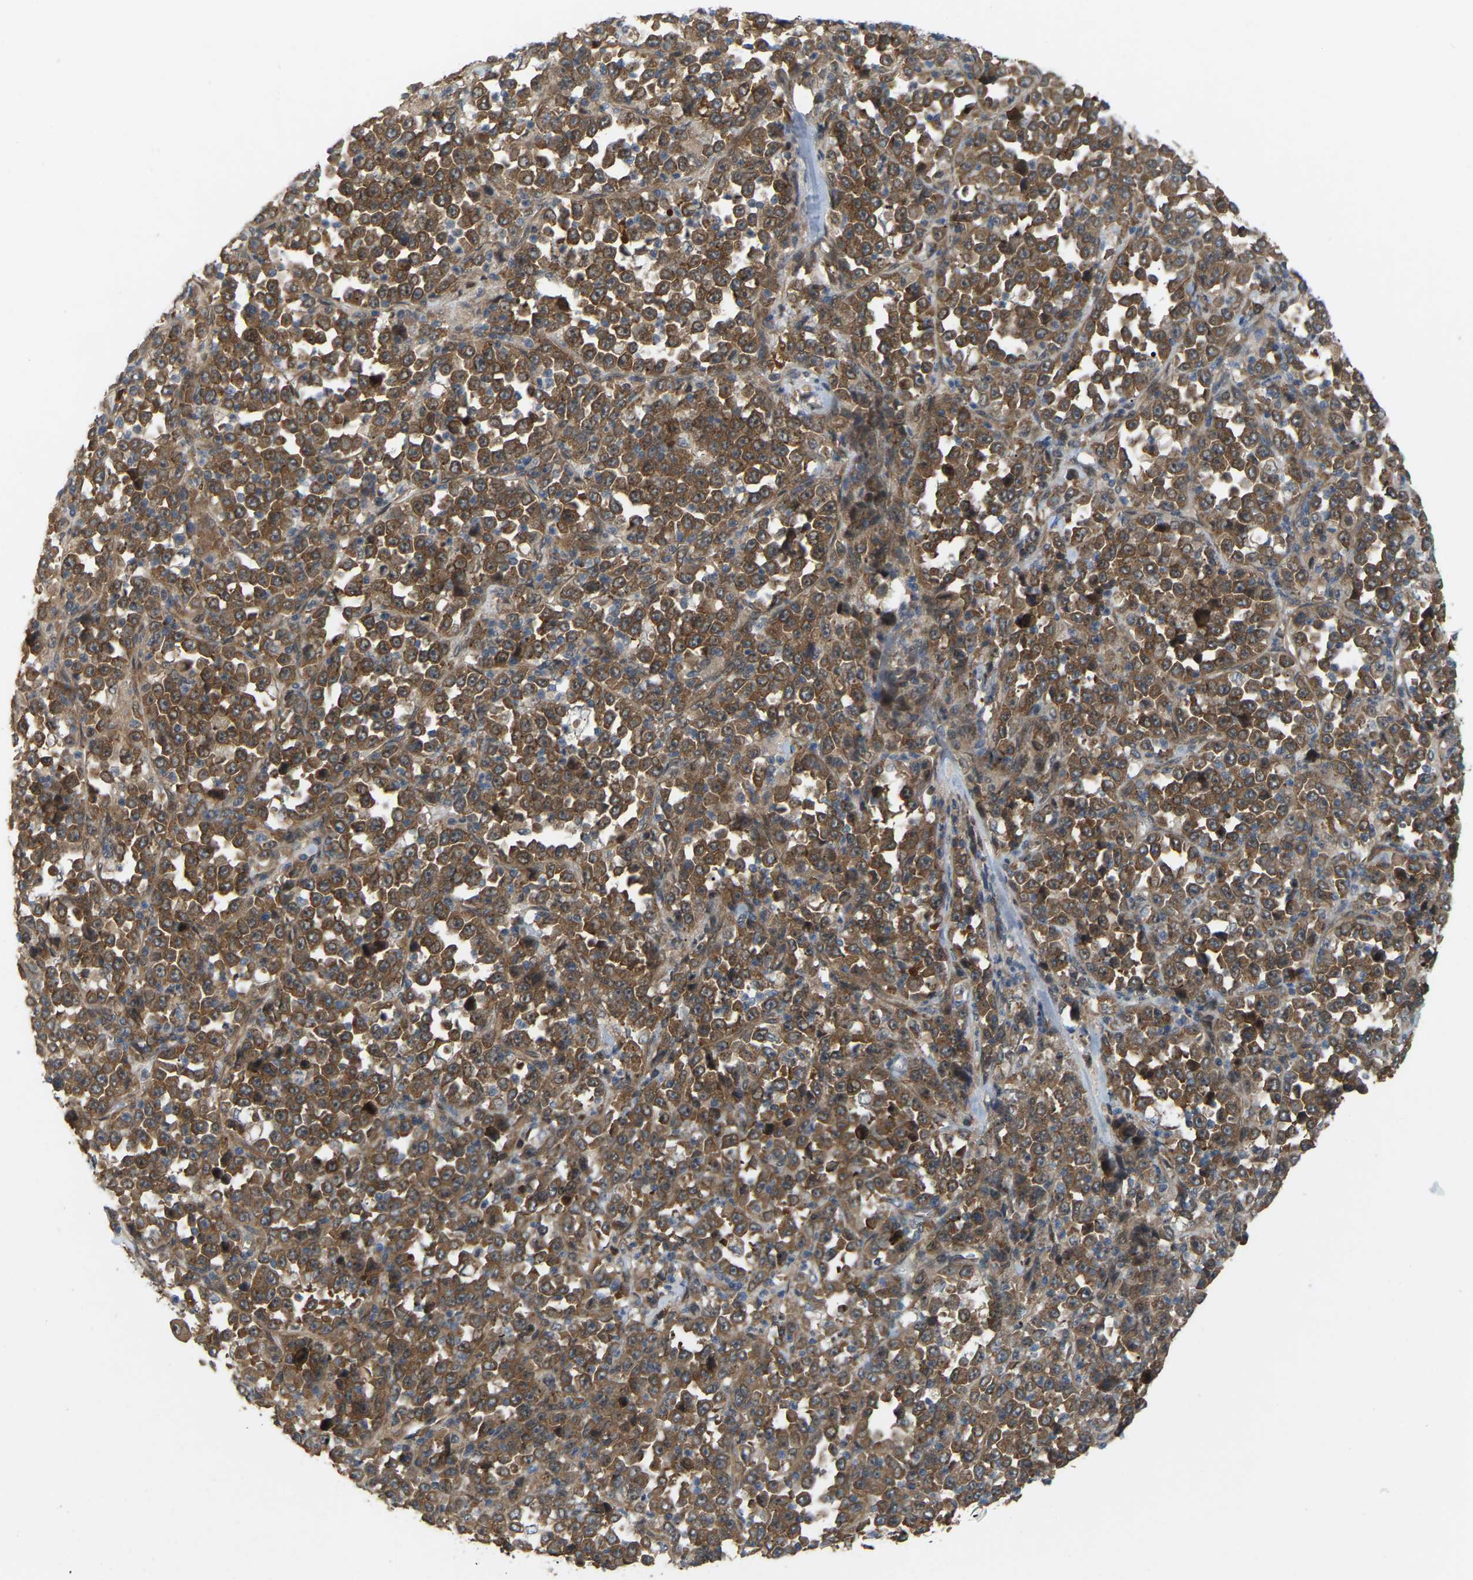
{"staining": {"intensity": "strong", "quantity": ">75%", "location": "cytoplasmic/membranous"}, "tissue": "stomach cancer", "cell_type": "Tumor cells", "image_type": "cancer", "snomed": [{"axis": "morphology", "description": "Normal tissue, NOS"}, {"axis": "morphology", "description": "Adenocarcinoma, NOS"}, {"axis": "topography", "description": "Stomach, upper"}, {"axis": "topography", "description": "Stomach"}], "caption": "Protein expression analysis of human stomach cancer (adenocarcinoma) reveals strong cytoplasmic/membranous staining in approximately >75% of tumor cells. (DAB = brown stain, brightfield microscopy at high magnification).", "gene": "CROT", "patient": {"sex": "male", "age": 59}}